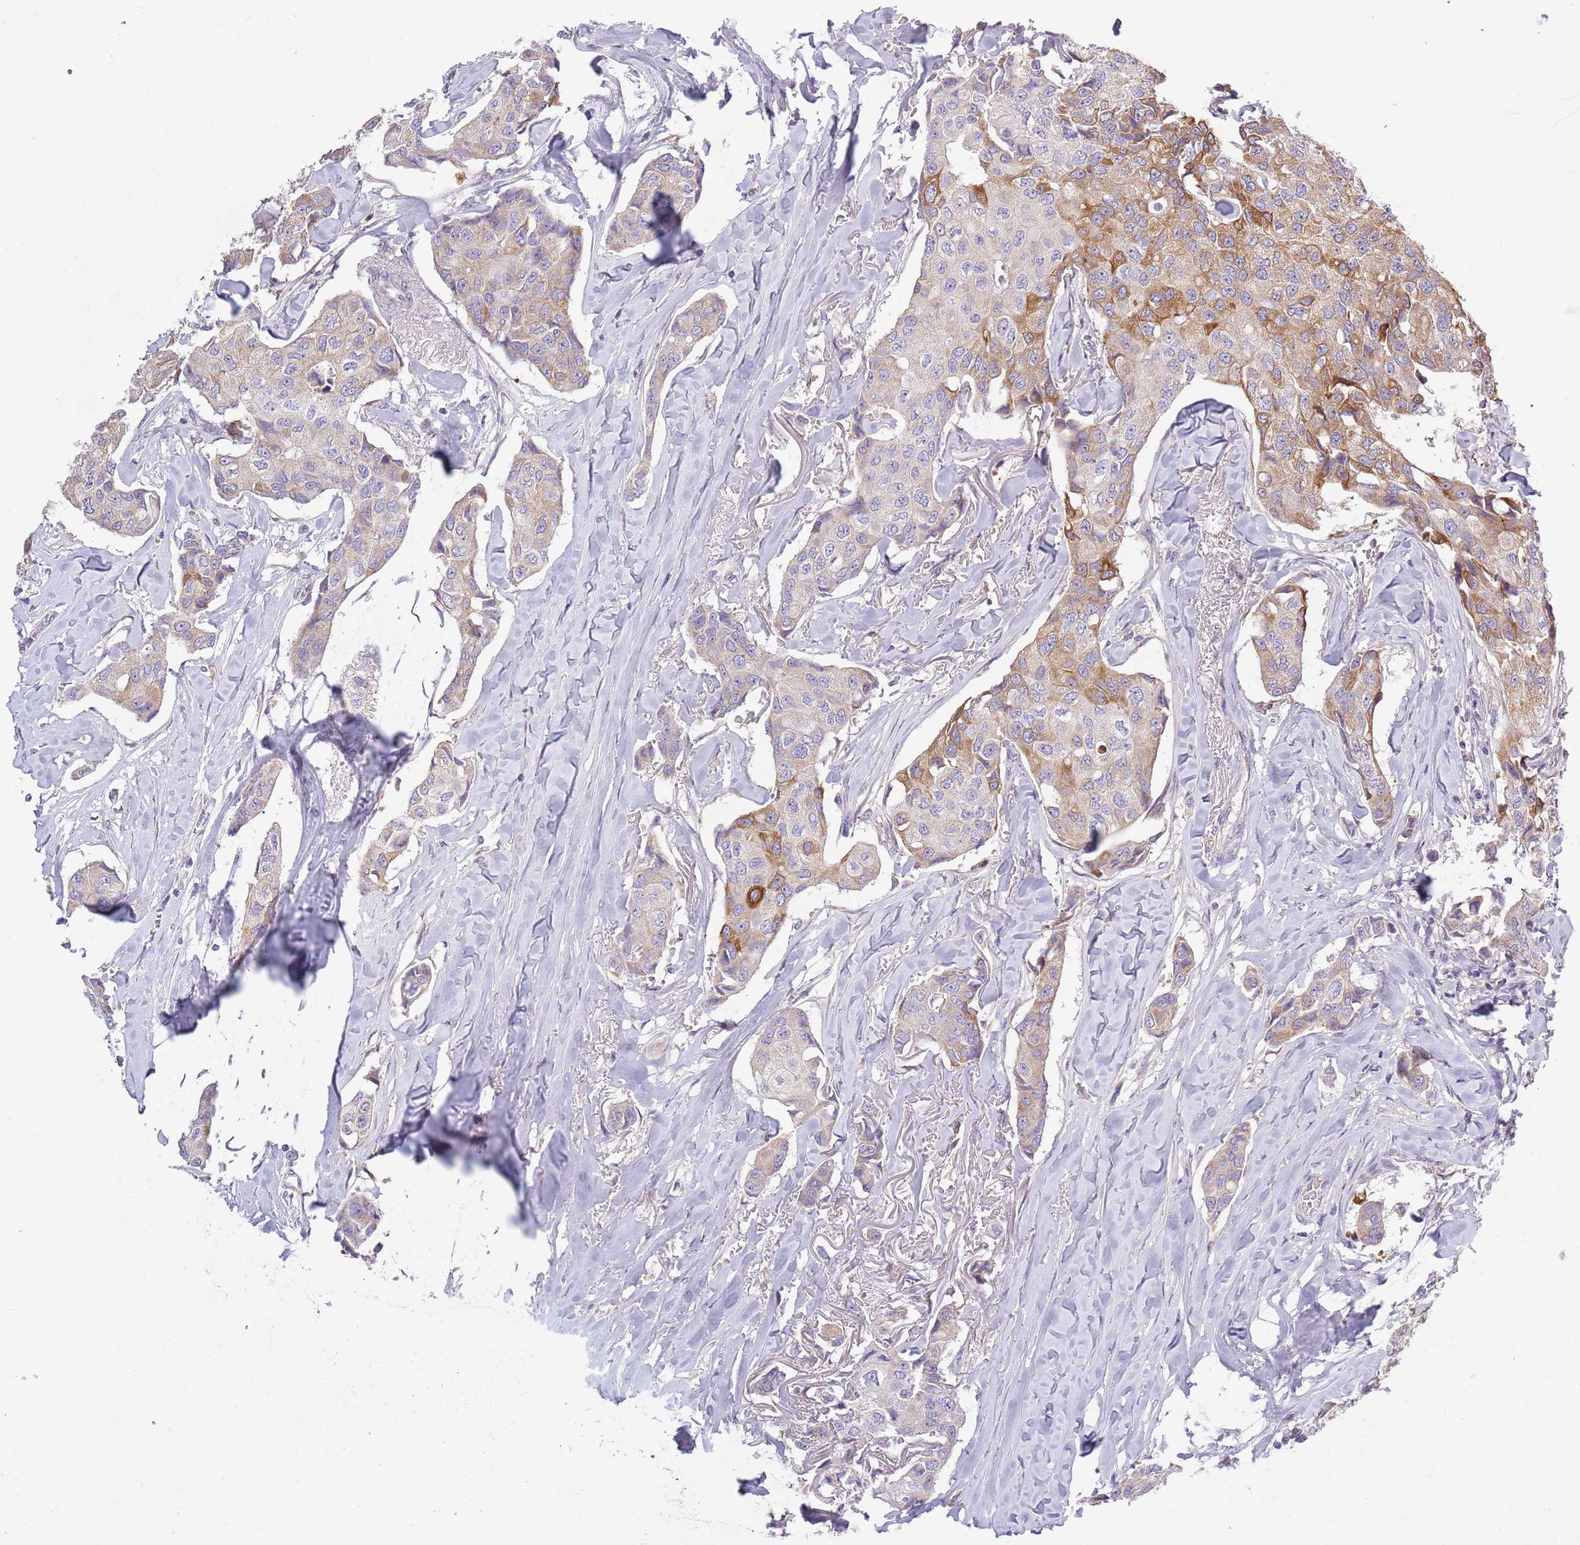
{"staining": {"intensity": "moderate", "quantity": "<25%", "location": "cytoplasmic/membranous"}, "tissue": "breast cancer", "cell_type": "Tumor cells", "image_type": "cancer", "snomed": [{"axis": "morphology", "description": "Duct carcinoma"}, {"axis": "topography", "description": "Breast"}], "caption": "Breast intraductal carcinoma stained with a brown dye shows moderate cytoplasmic/membranous positive positivity in approximately <25% of tumor cells.", "gene": "COQ5", "patient": {"sex": "female", "age": 80}}